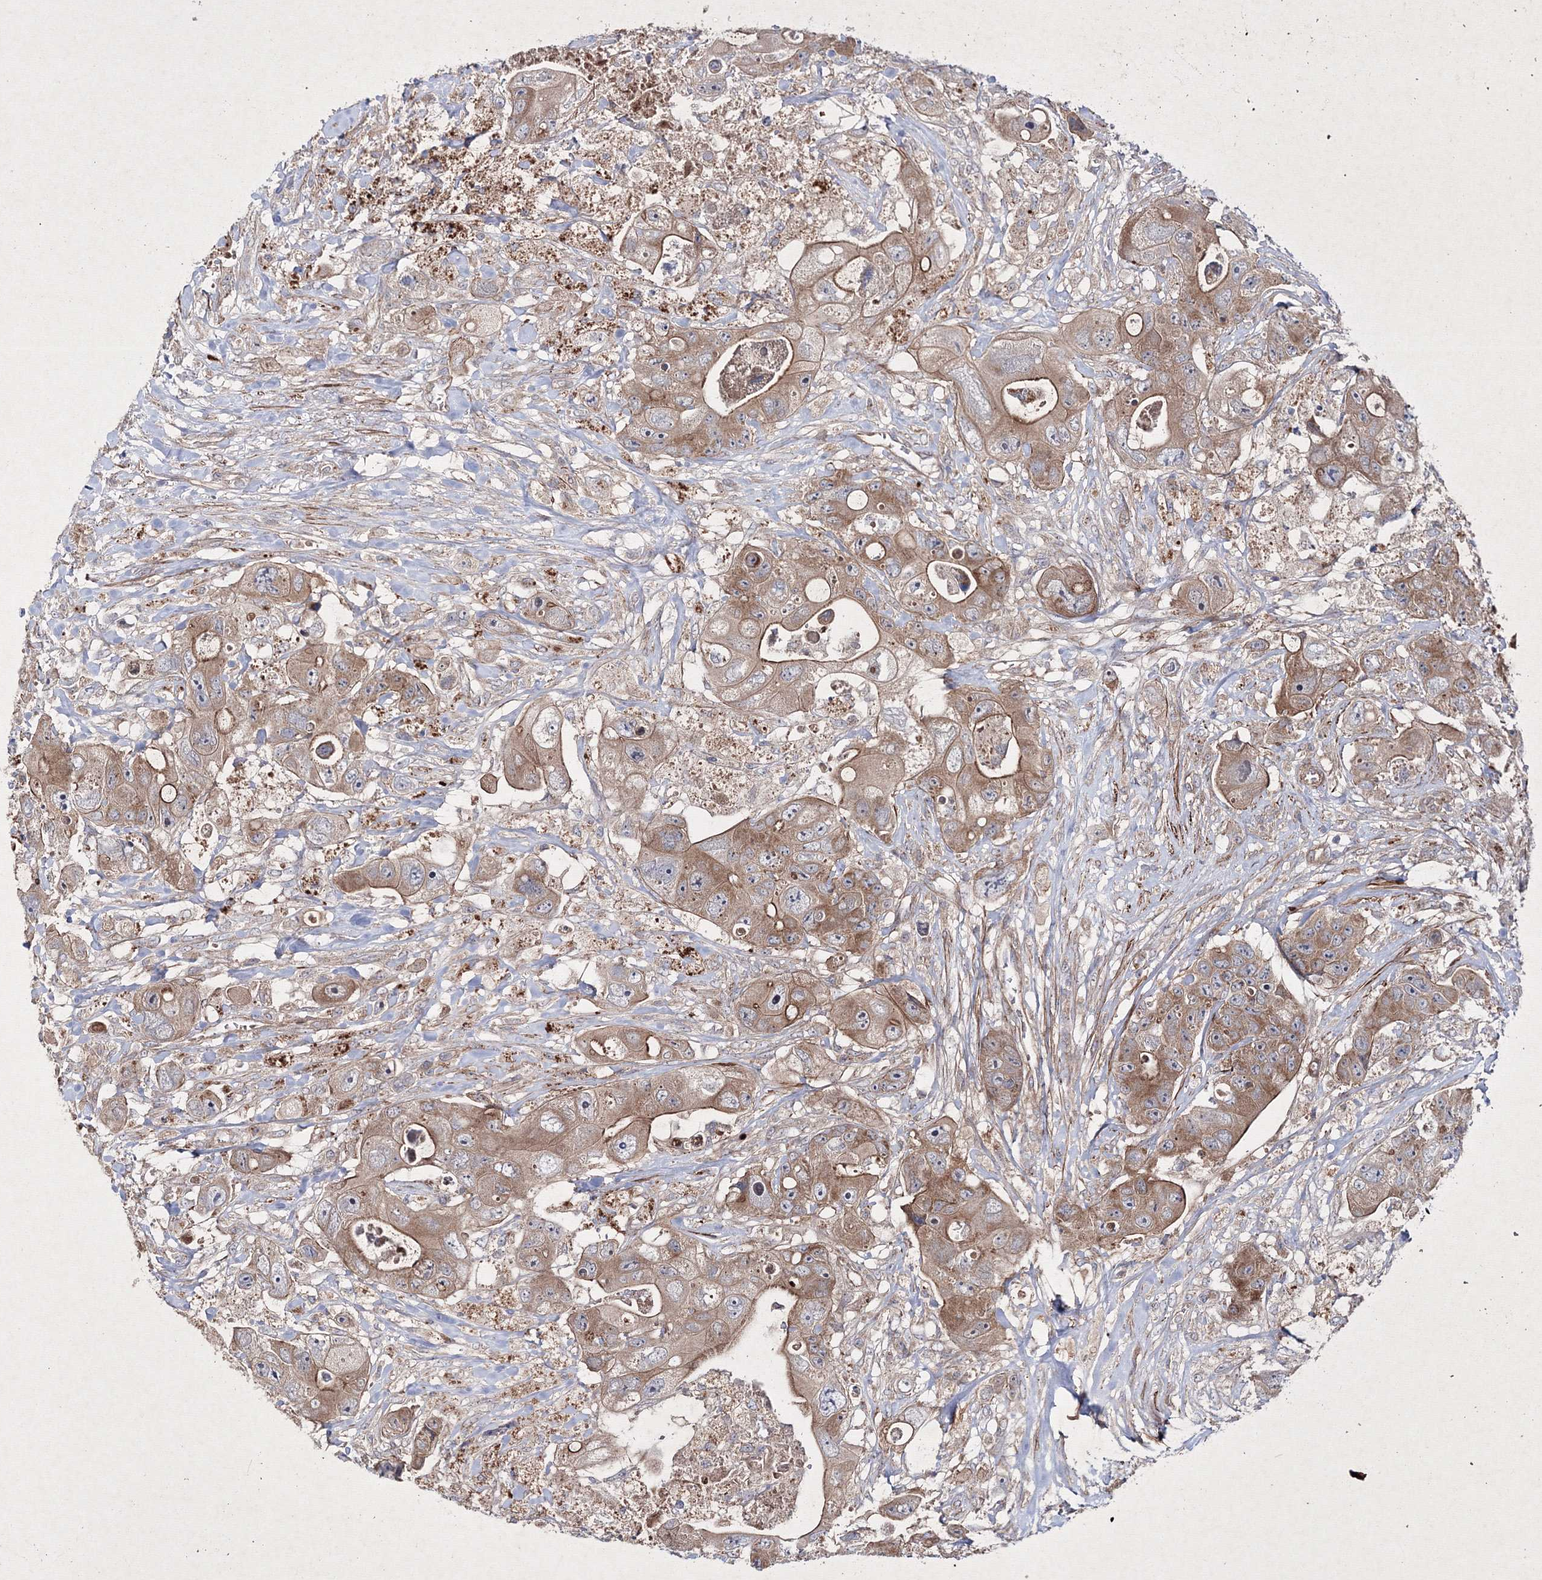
{"staining": {"intensity": "moderate", "quantity": ">75%", "location": "cytoplasmic/membranous"}, "tissue": "colorectal cancer", "cell_type": "Tumor cells", "image_type": "cancer", "snomed": [{"axis": "morphology", "description": "Adenocarcinoma, NOS"}, {"axis": "topography", "description": "Colon"}], "caption": "An image showing moderate cytoplasmic/membranous expression in approximately >75% of tumor cells in colorectal adenocarcinoma, as visualized by brown immunohistochemical staining.", "gene": "GFM1", "patient": {"sex": "female", "age": 46}}